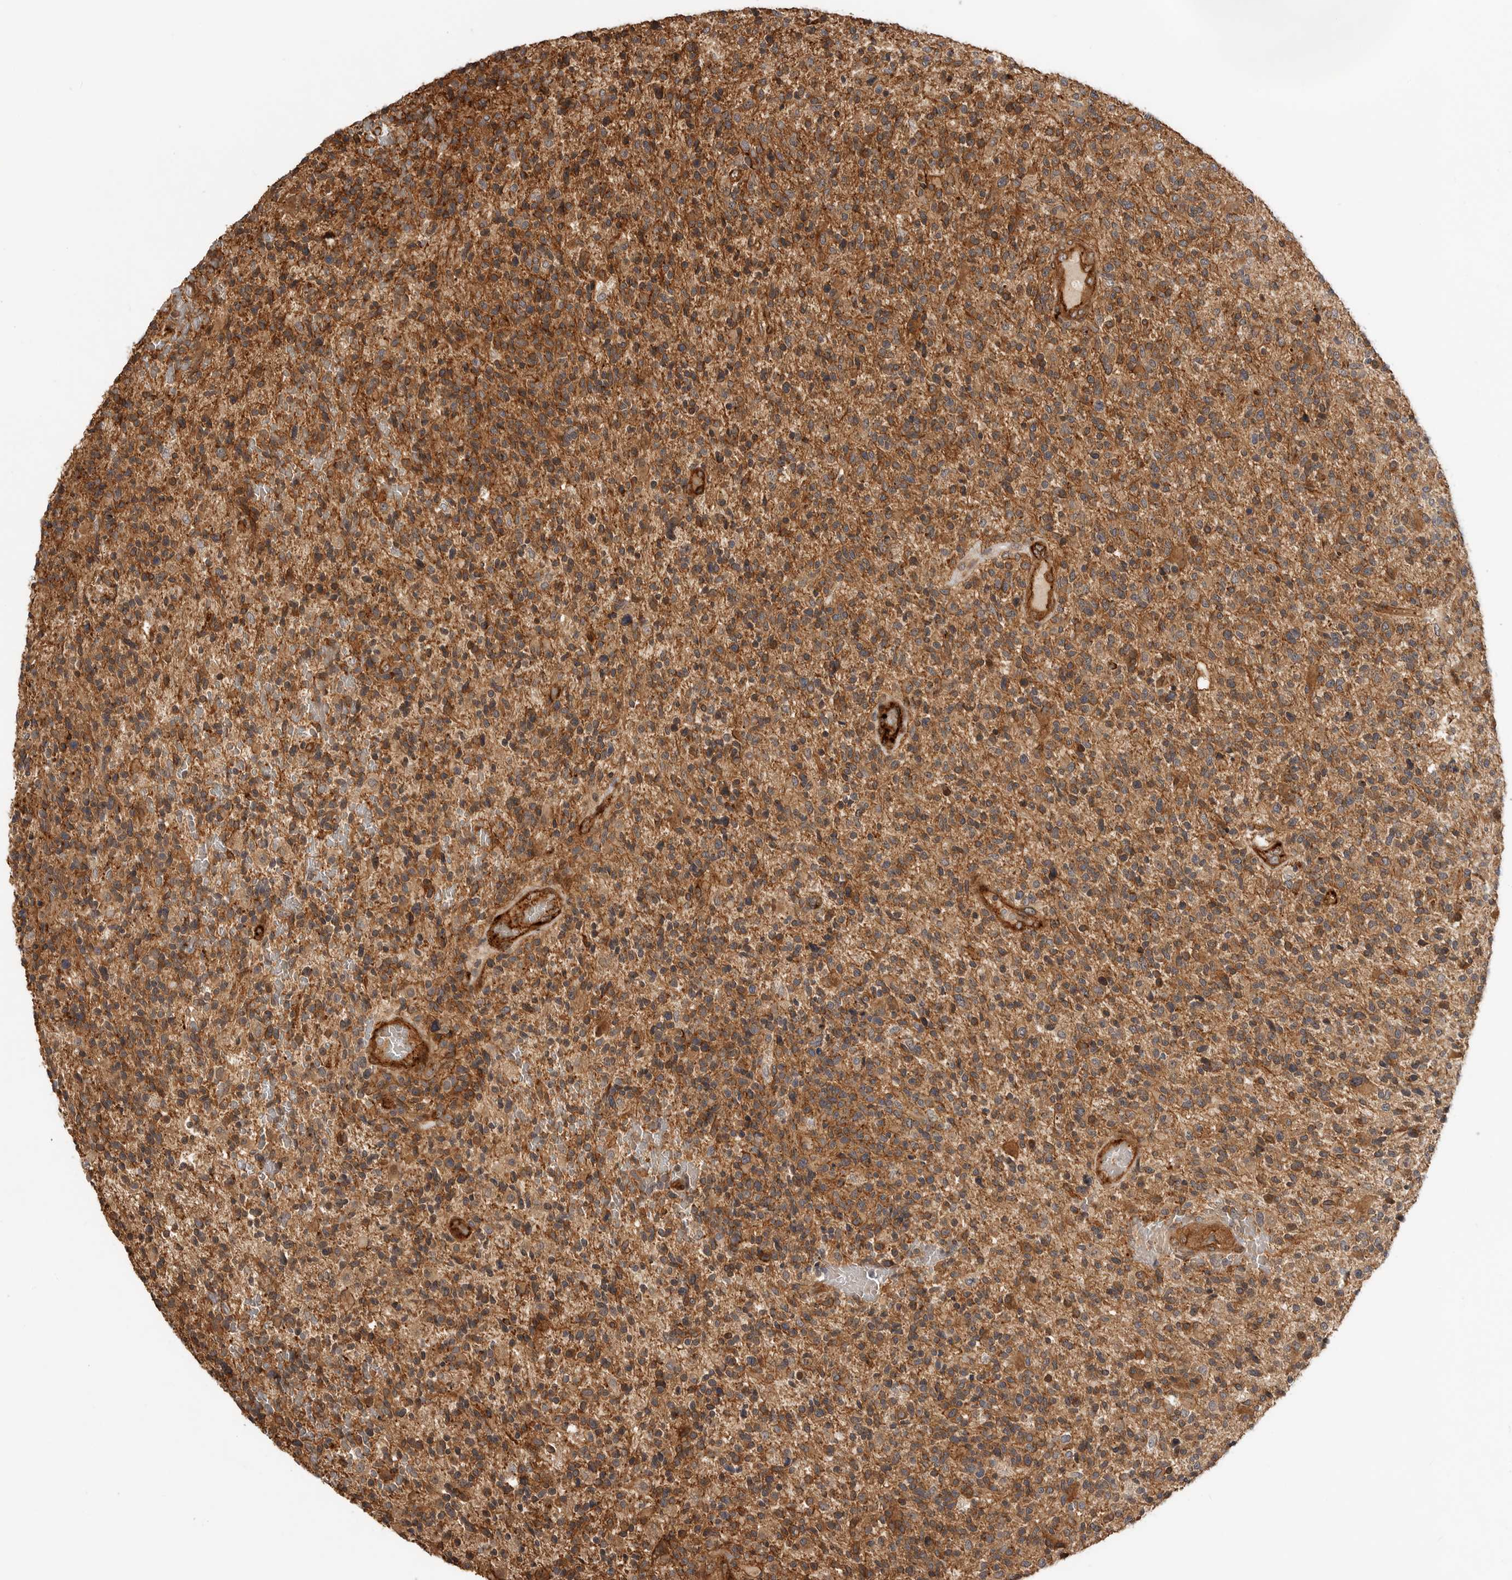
{"staining": {"intensity": "moderate", "quantity": ">75%", "location": "cytoplasmic/membranous"}, "tissue": "glioma", "cell_type": "Tumor cells", "image_type": "cancer", "snomed": [{"axis": "morphology", "description": "Glioma, malignant, High grade"}, {"axis": "topography", "description": "Brain"}], "caption": "Tumor cells show medium levels of moderate cytoplasmic/membranous expression in approximately >75% of cells in glioma.", "gene": "GPATCH2", "patient": {"sex": "male", "age": 72}}